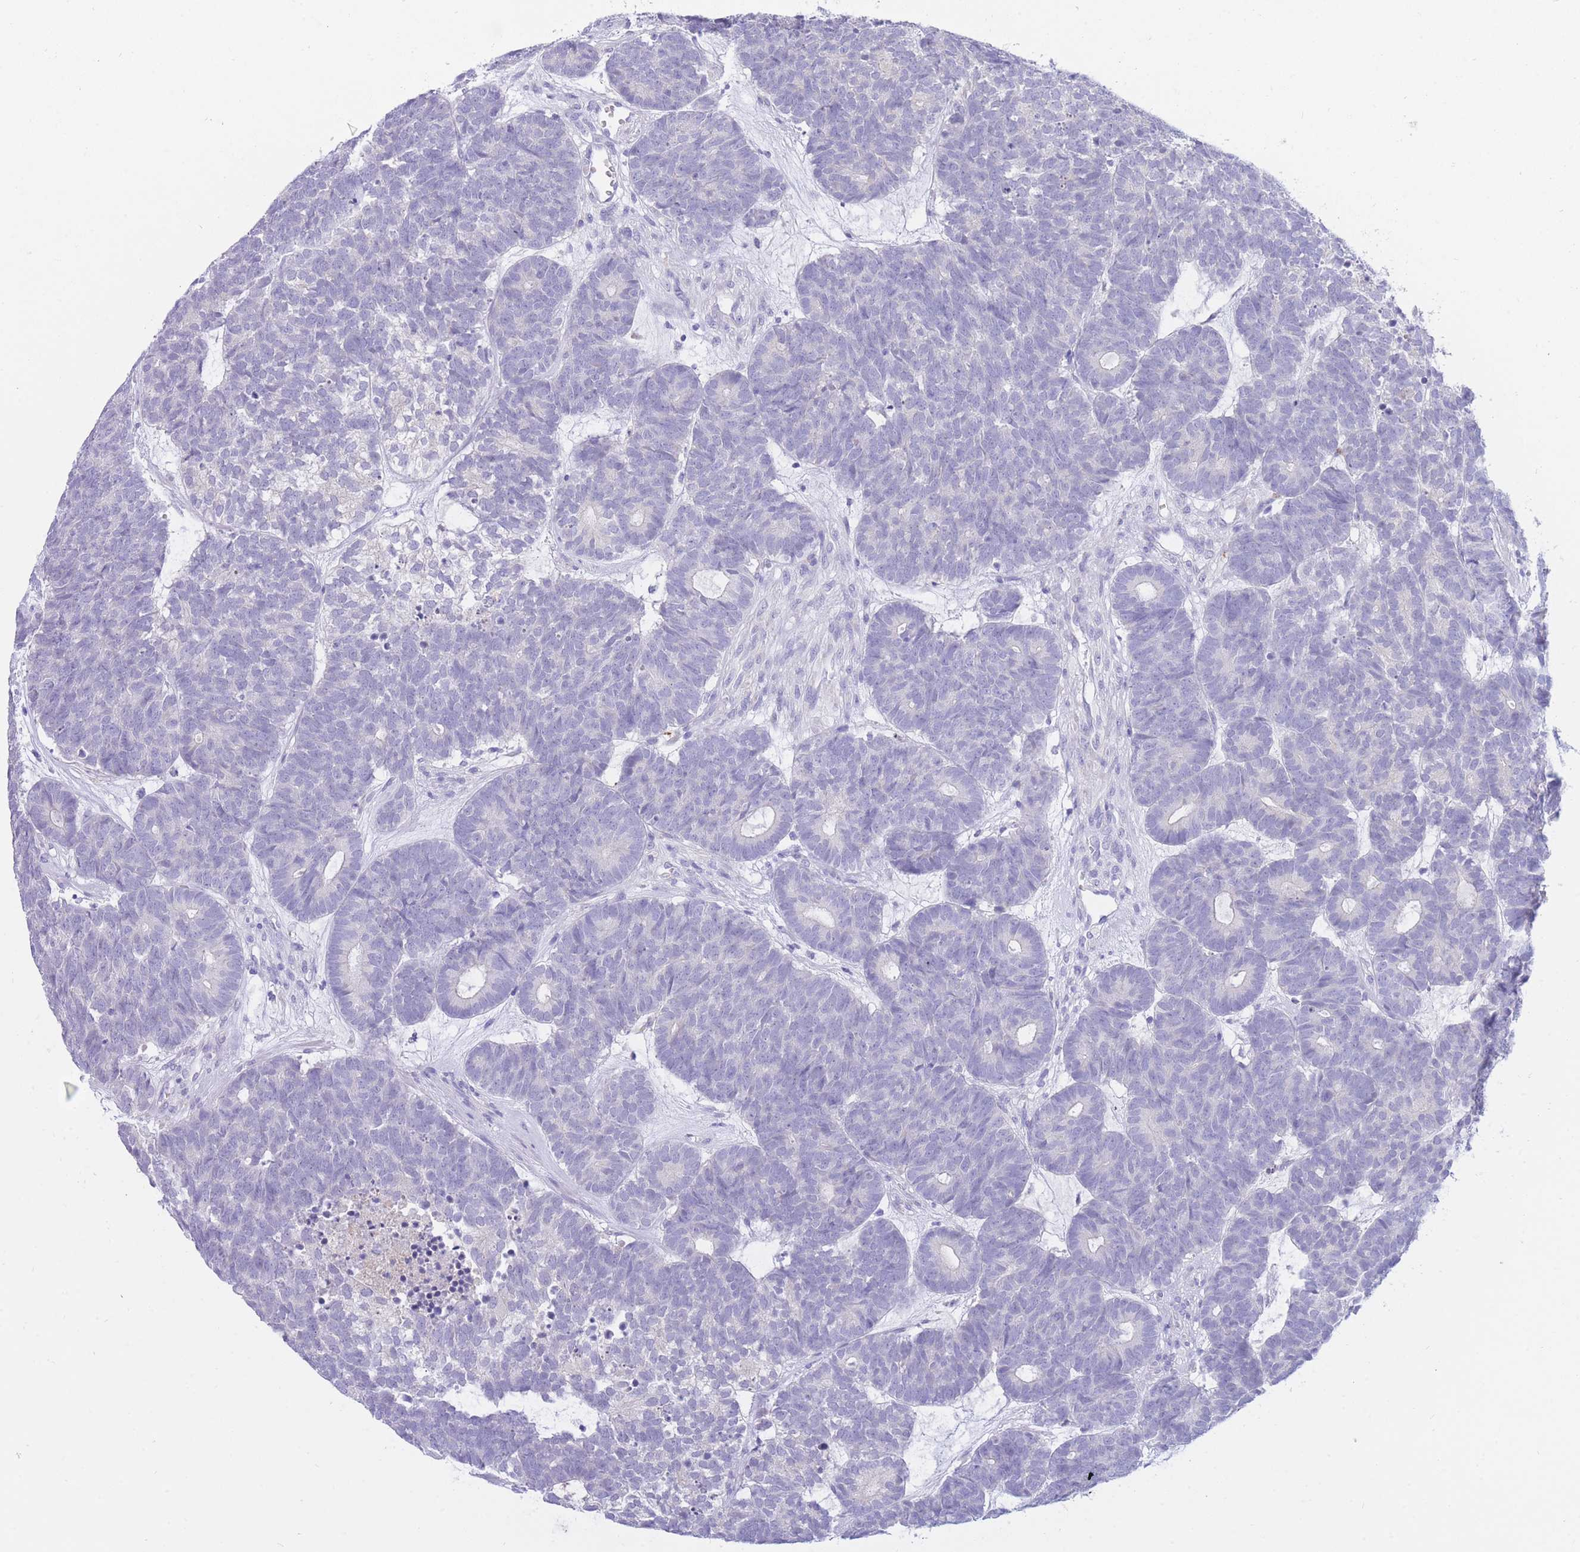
{"staining": {"intensity": "negative", "quantity": "none", "location": "none"}, "tissue": "head and neck cancer", "cell_type": "Tumor cells", "image_type": "cancer", "snomed": [{"axis": "morphology", "description": "Adenocarcinoma, NOS"}, {"axis": "topography", "description": "Head-Neck"}], "caption": "Adenocarcinoma (head and neck) stained for a protein using immunohistochemistry (IHC) exhibits no staining tumor cells.", "gene": "SSUH2", "patient": {"sex": "female", "age": 81}}